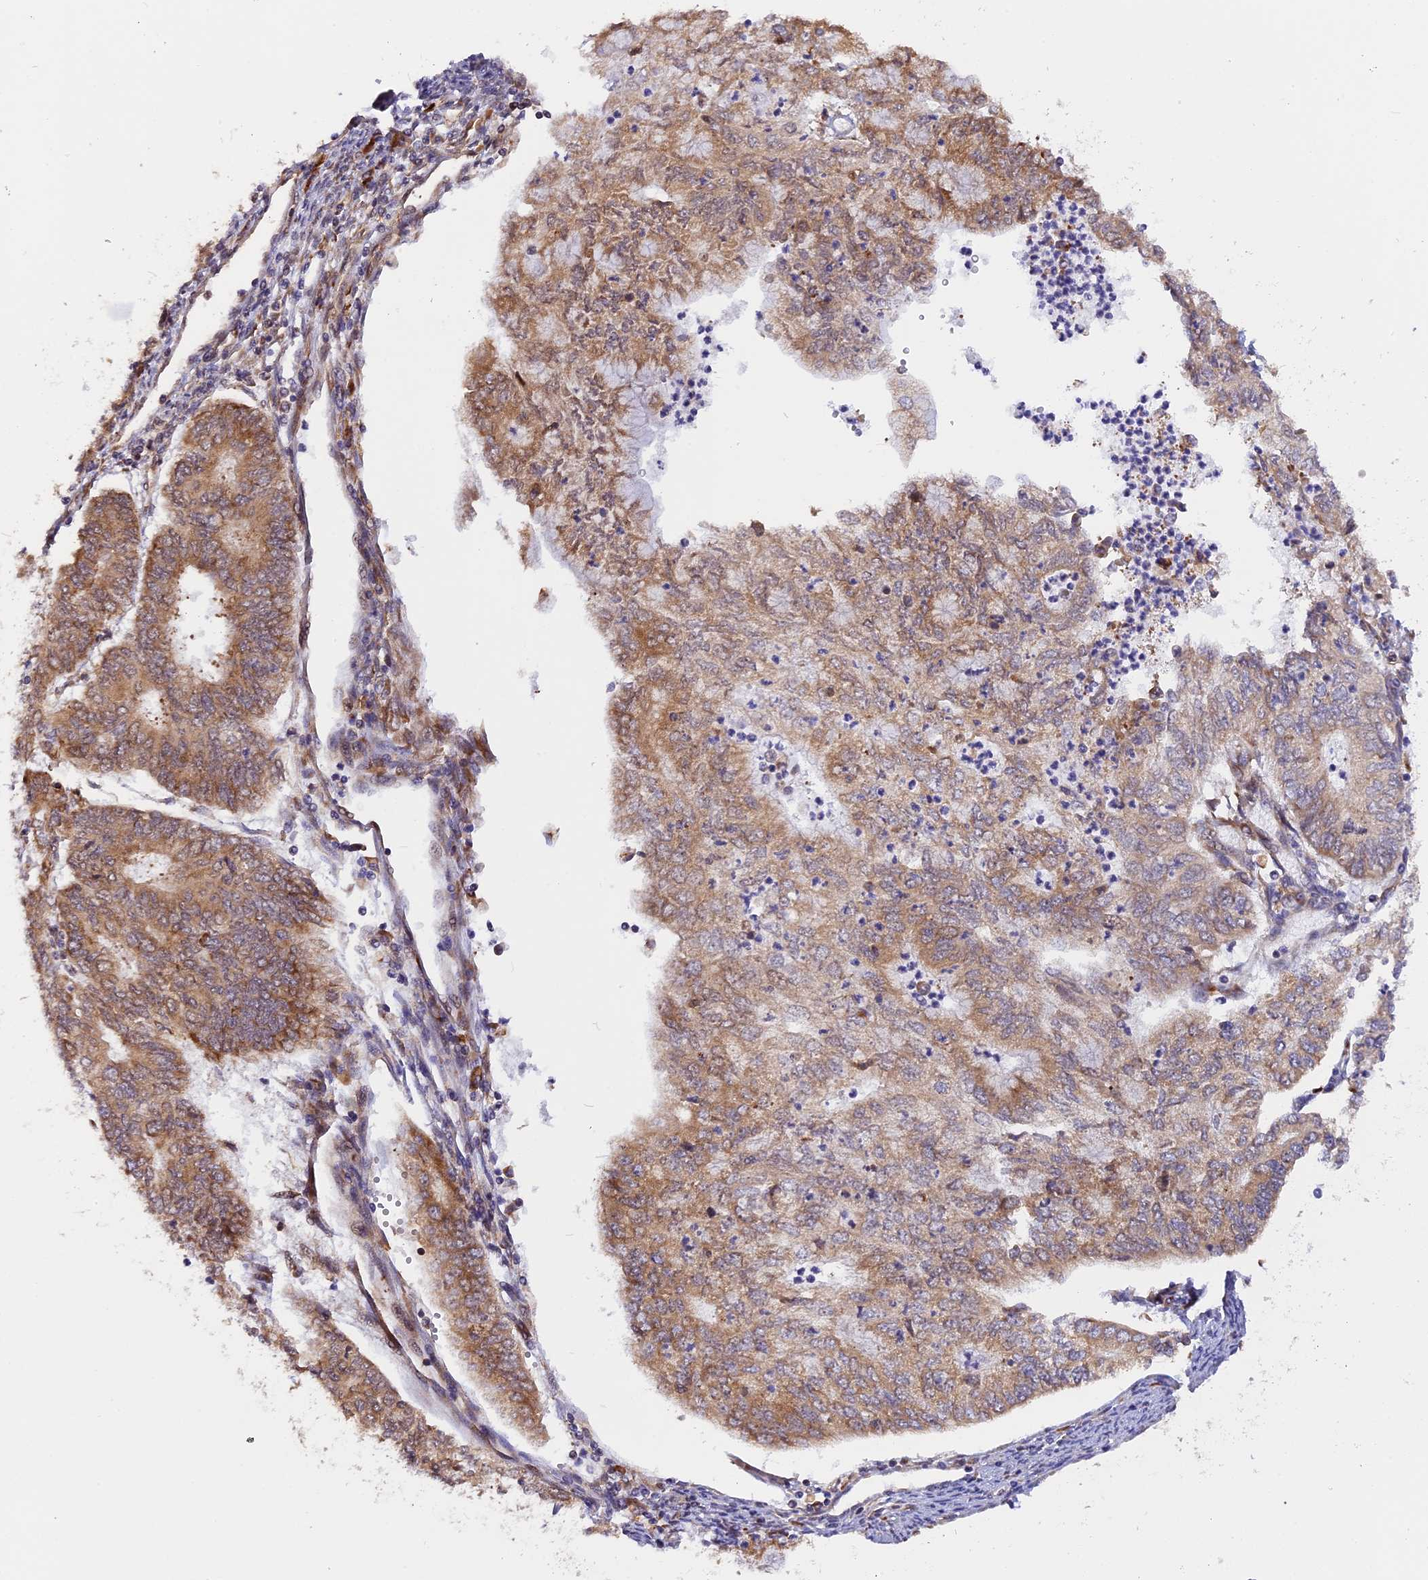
{"staining": {"intensity": "moderate", "quantity": ">75%", "location": "cytoplasmic/membranous"}, "tissue": "endometrial cancer", "cell_type": "Tumor cells", "image_type": "cancer", "snomed": [{"axis": "morphology", "description": "Adenocarcinoma, NOS"}, {"axis": "topography", "description": "Endometrium"}], "caption": "Endometrial cancer stained for a protein (brown) exhibits moderate cytoplasmic/membranous positive positivity in about >75% of tumor cells.", "gene": "GNPTAB", "patient": {"sex": "female", "age": 68}}